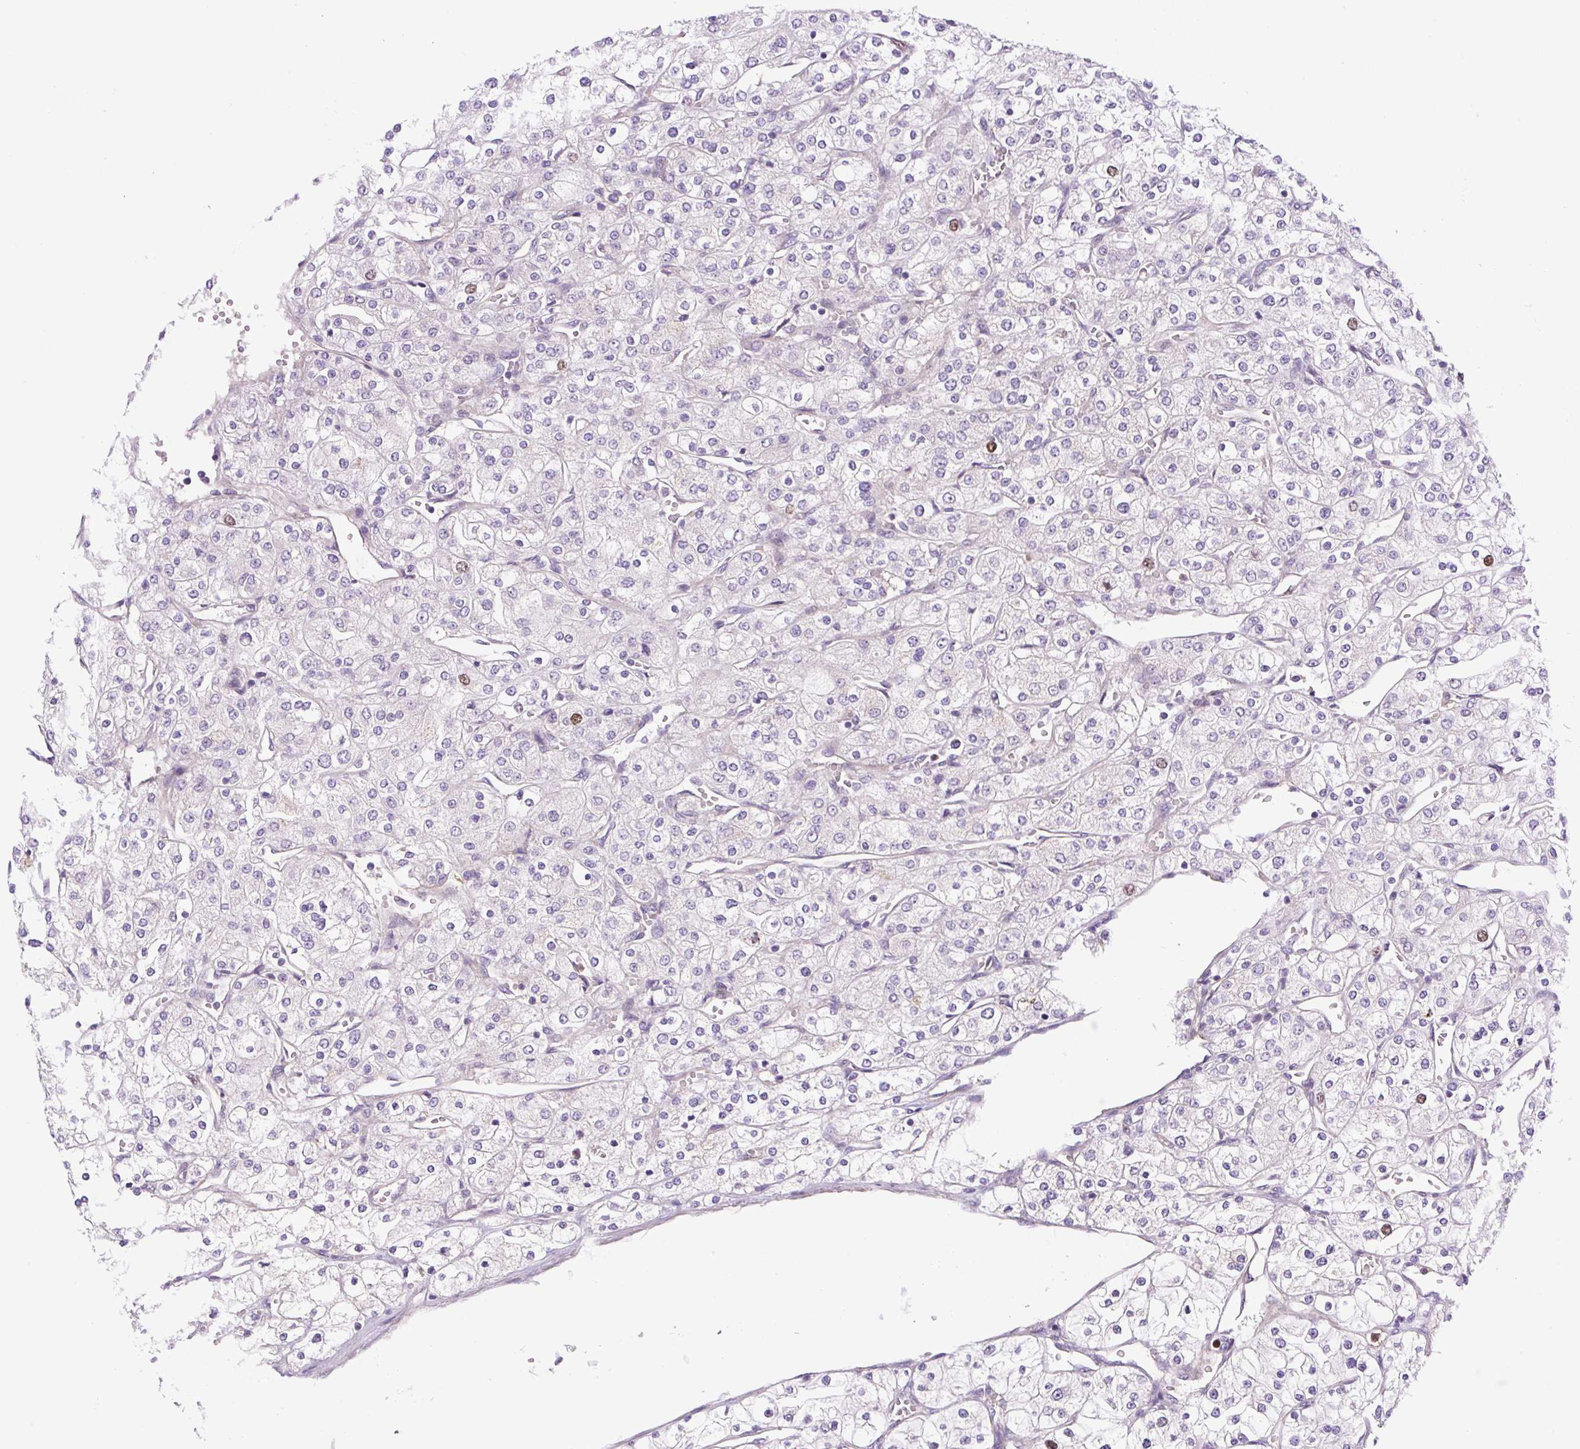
{"staining": {"intensity": "moderate", "quantity": "<25%", "location": "nuclear"}, "tissue": "renal cancer", "cell_type": "Tumor cells", "image_type": "cancer", "snomed": [{"axis": "morphology", "description": "Adenocarcinoma, NOS"}, {"axis": "topography", "description": "Kidney"}], "caption": "Adenocarcinoma (renal) stained for a protein reveals moderate nuclear positivity in tumor cells.", "gene": "KIFC1", "patient": {"sex": "male", "age": 80}}